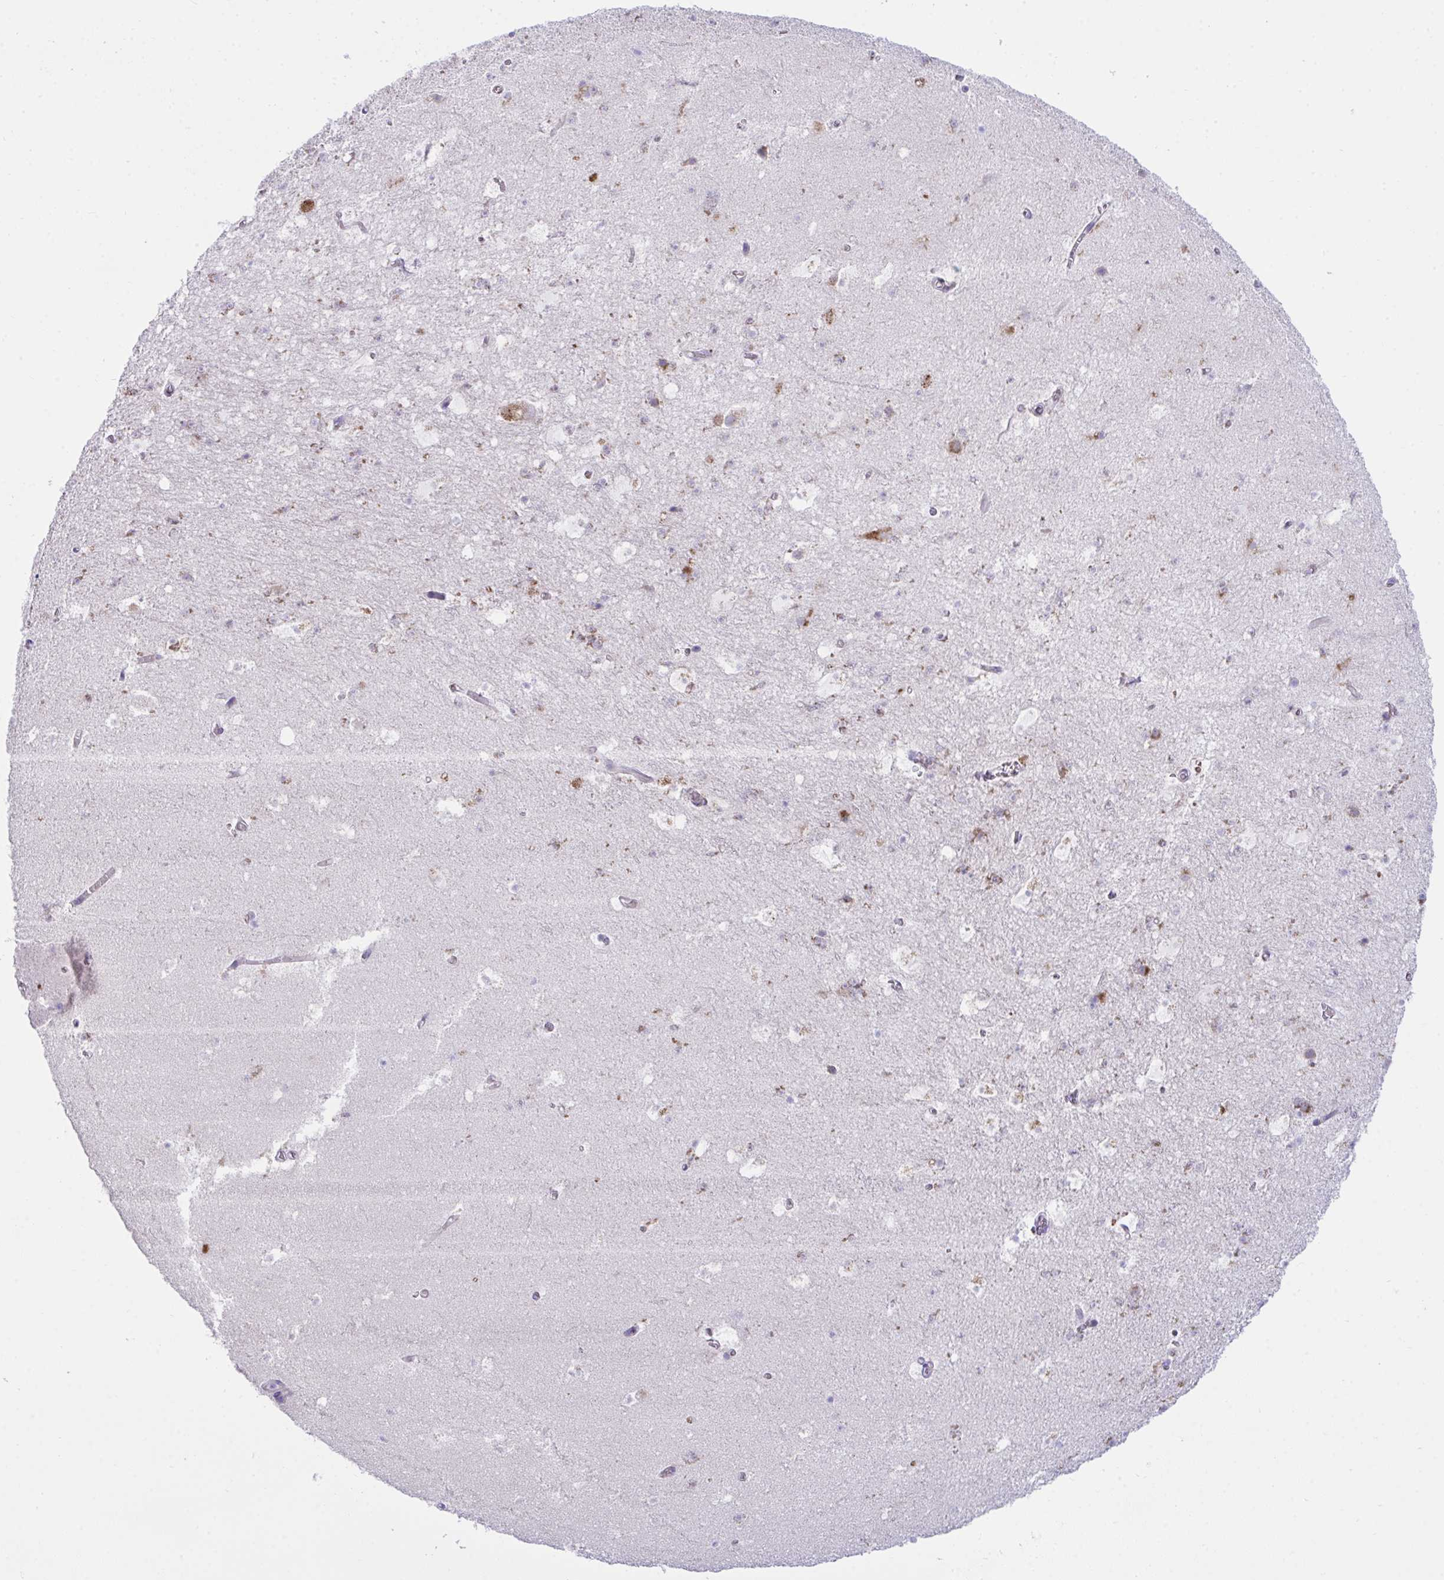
{"staining": {"intensity": "negative", "quantity": "none", "location": "none"}, "tissue": "hippocampus", "cell_type": "Glial cells", "image_type": "normal", "snomed": [{"axis": "morphology", "description": "Normal tissue, NOS"}, {"axis": "topography", "description": "Hippocampus"}], "caption": "Immunohistochemistry (IHC) of normal hippocampus demonstrates no staining in glial cells.", "gene": "TMEM106B", "patient": {"sex": "female", "age": 42}}